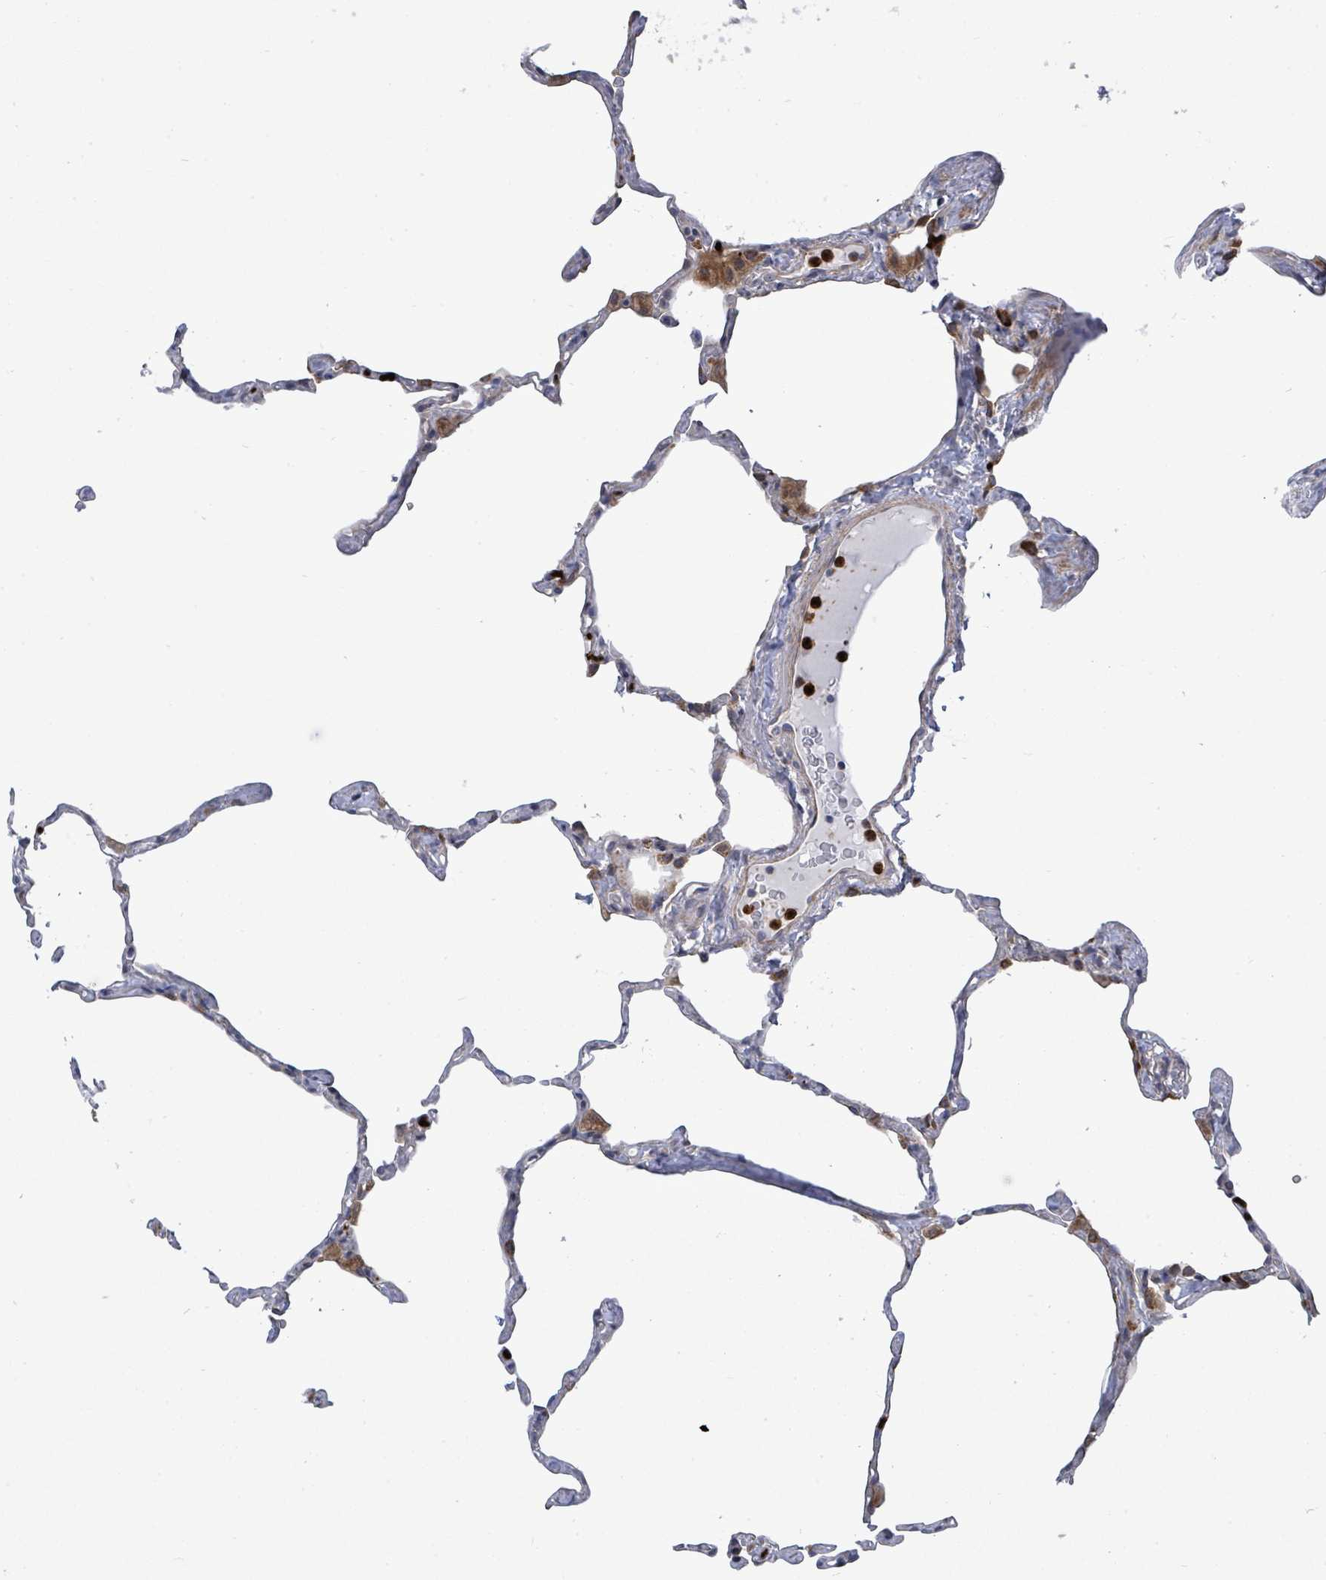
{"staining": {"intensity": "moderate", "quantity": "<25%", "location": "cytoplasmic/membranous"}, "tissue": "lung", "cell_type": "Alveolar cells", "image_type": "normal", "snomed": [{"axis": "morphology", "description": "Normal tissue, NOS"}, {"axis": "topography", "description": "Lung"}], "caption": "Benign lung displays moderate cytoplasmic/membranous staining in approximately <25% of alveolar cells The protein is stained brown, and the nuclei are stained in blue (DAB (3,3'-diaminobenzidine) IHC with brightfield microscopy, high magnification)..", "gene": "SAR1A", "patient": {"sex": "male", "age": 65}}